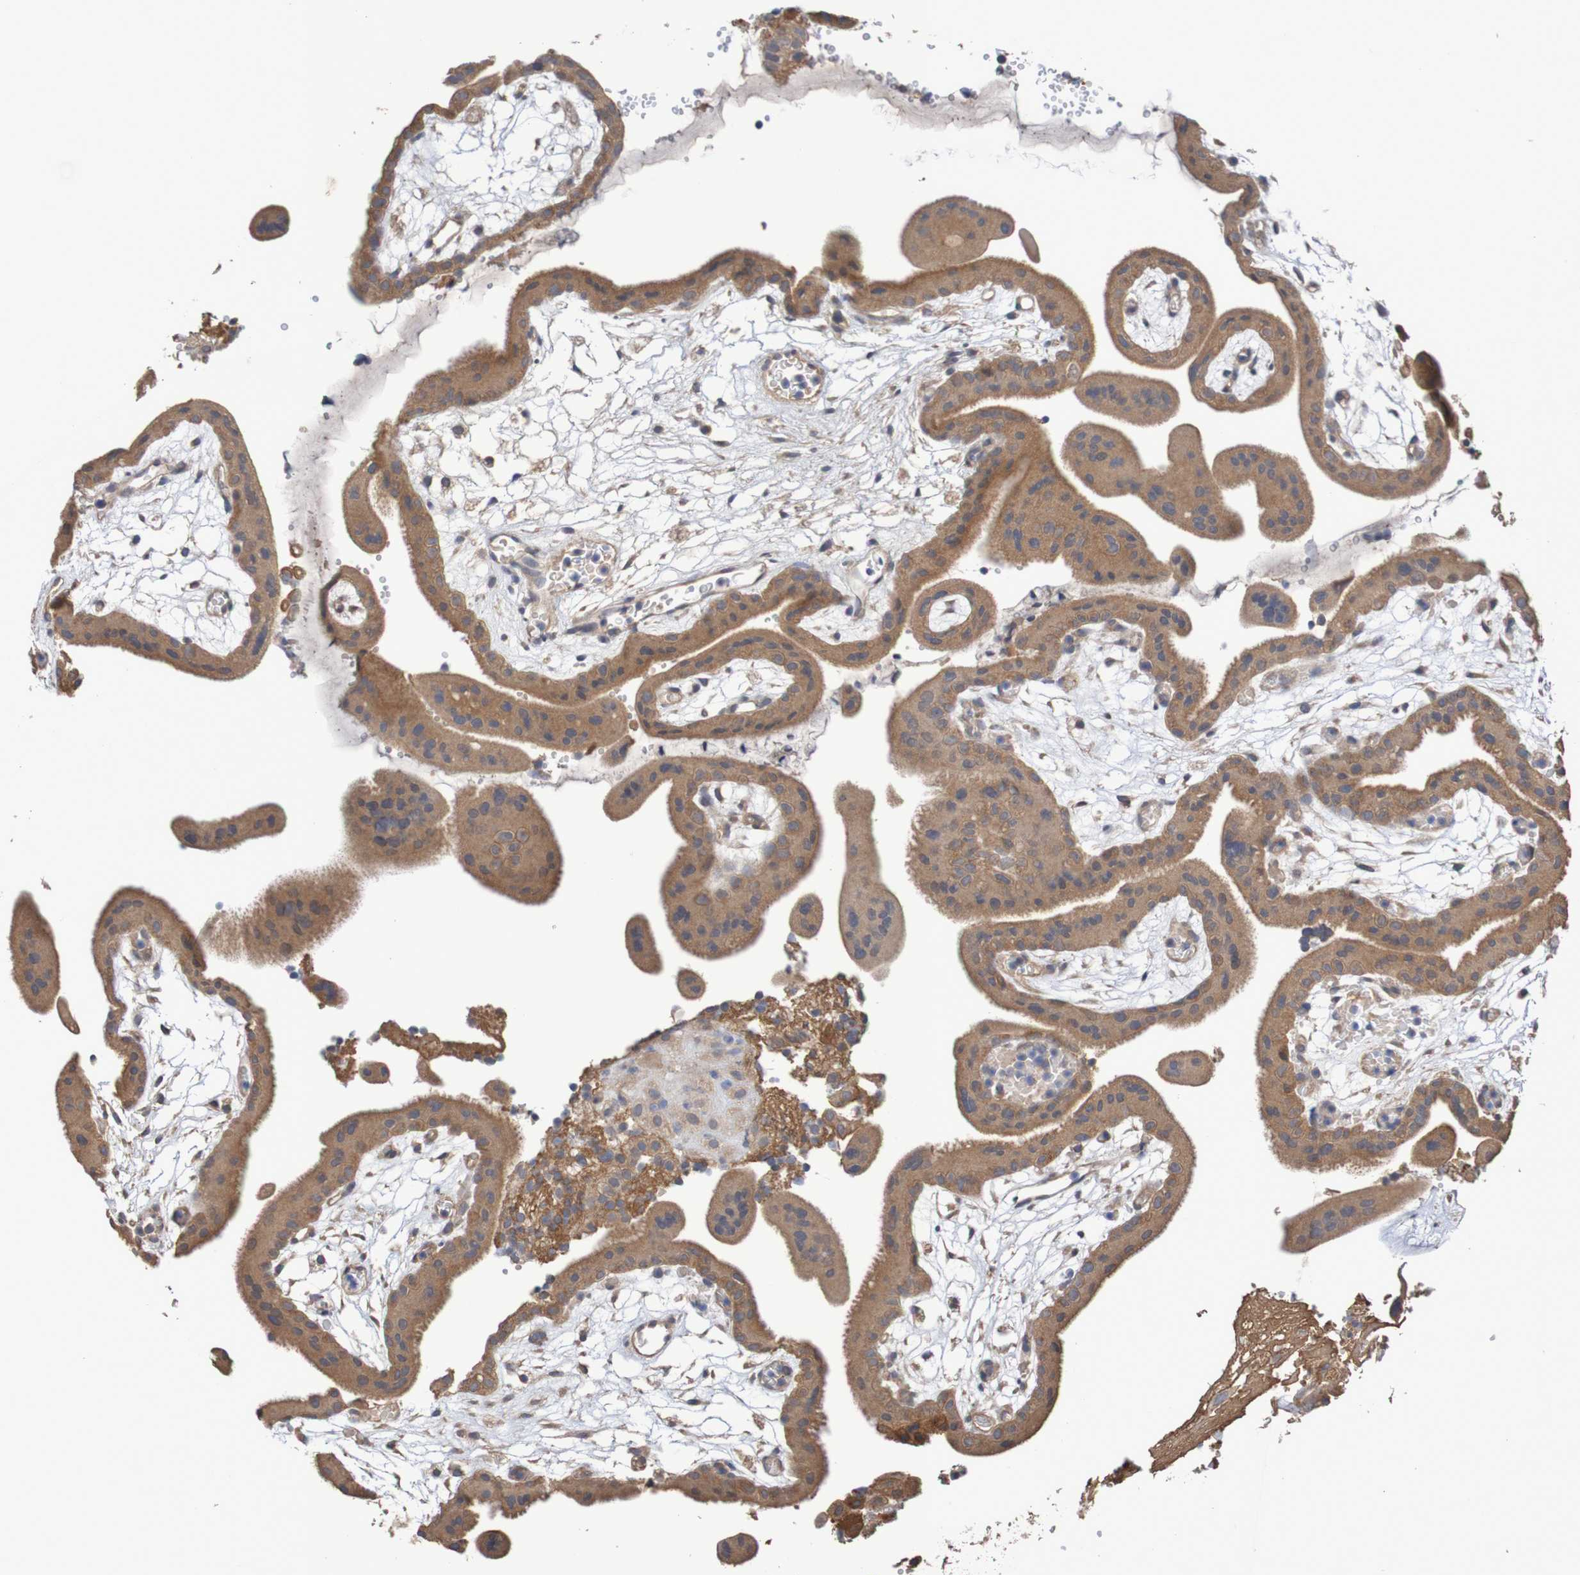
{"staining": {"intensity": "weak", "quantity": ">75%", "location": "cytoplasmic/membranous"}, "tissue": "placenta", "cell_type": "Decidual cells", "image_type": "normal", "snomed": [{"axis": "morphology", "description": "Normal tissue, NOS"}, {"axis": "topography", "description": "Placenta"}], "caption": "Placenta stained with immunohistochemistry demonstrates weak cytoplasmic/membranous positivity in approximately >75% of decidual cells.", "gene": "PHYH", "patient": {"sex": "female", "age": 18}}